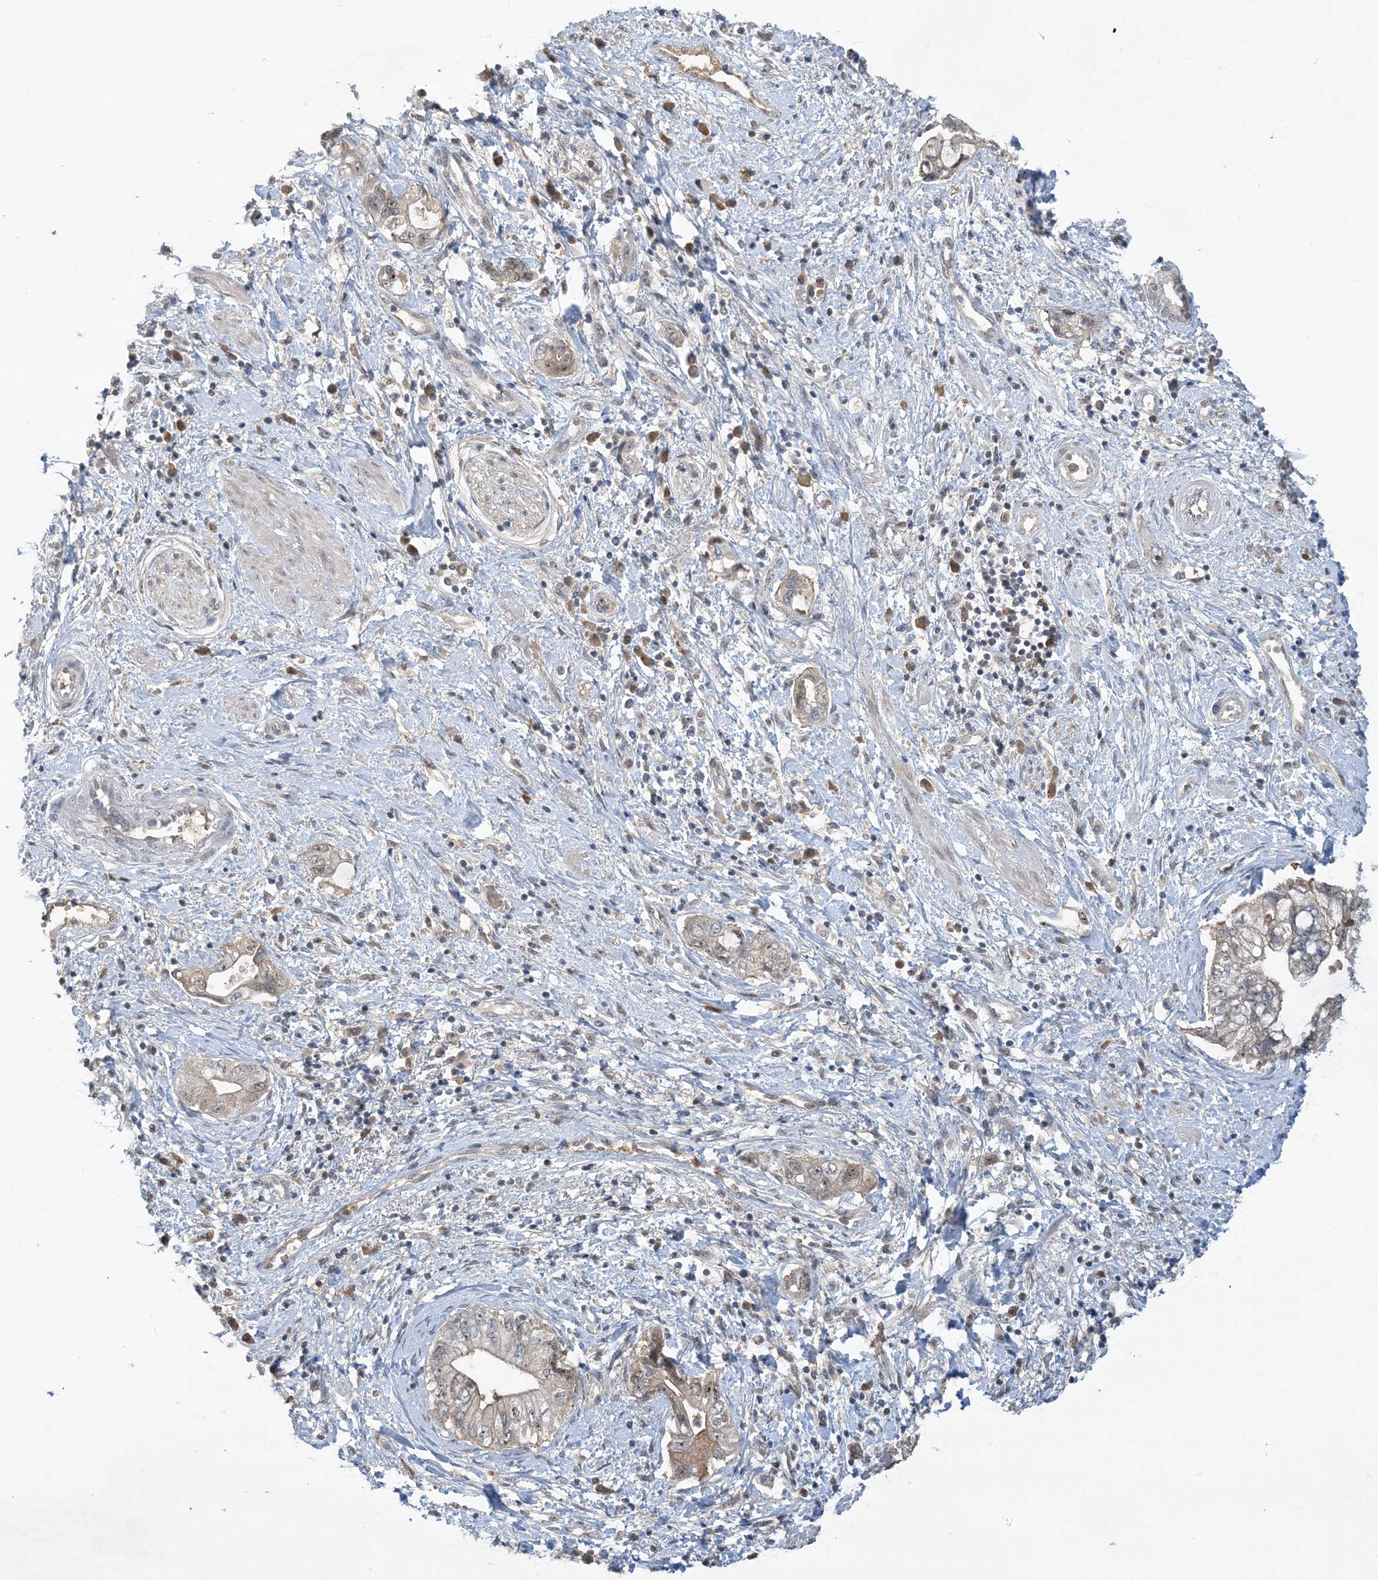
{"staining": {"intensity": "weak", "quantity": "<25%", "location": "cytoplasmic/membranous,nuclear"}, "tissue": "pancreatic cancer", "cell_type": "Tumor cells", "image_type": "cancer", "snomed": [{"axis": "morphology", "description": "Adenocarcinoma, NOS"}, {"axis": "topography", "description": "Pancreas"}], "caption": "High magnification brightfield microscopy of adenocarcinoma (pancreatic) stained with DAB (3,3'-diaminobenzidine) (brown) and counterstained with hematoxylin (blue): tumor cells show no significant expression. Brightfield microscopy of IHC stained with DAB (3,3'-diaminobenzidine) (brown) and hematoxylin (blue), captured at high magnification.", "gene": "UBE2E1", "patient": {"sex": "female", "age": 73}}